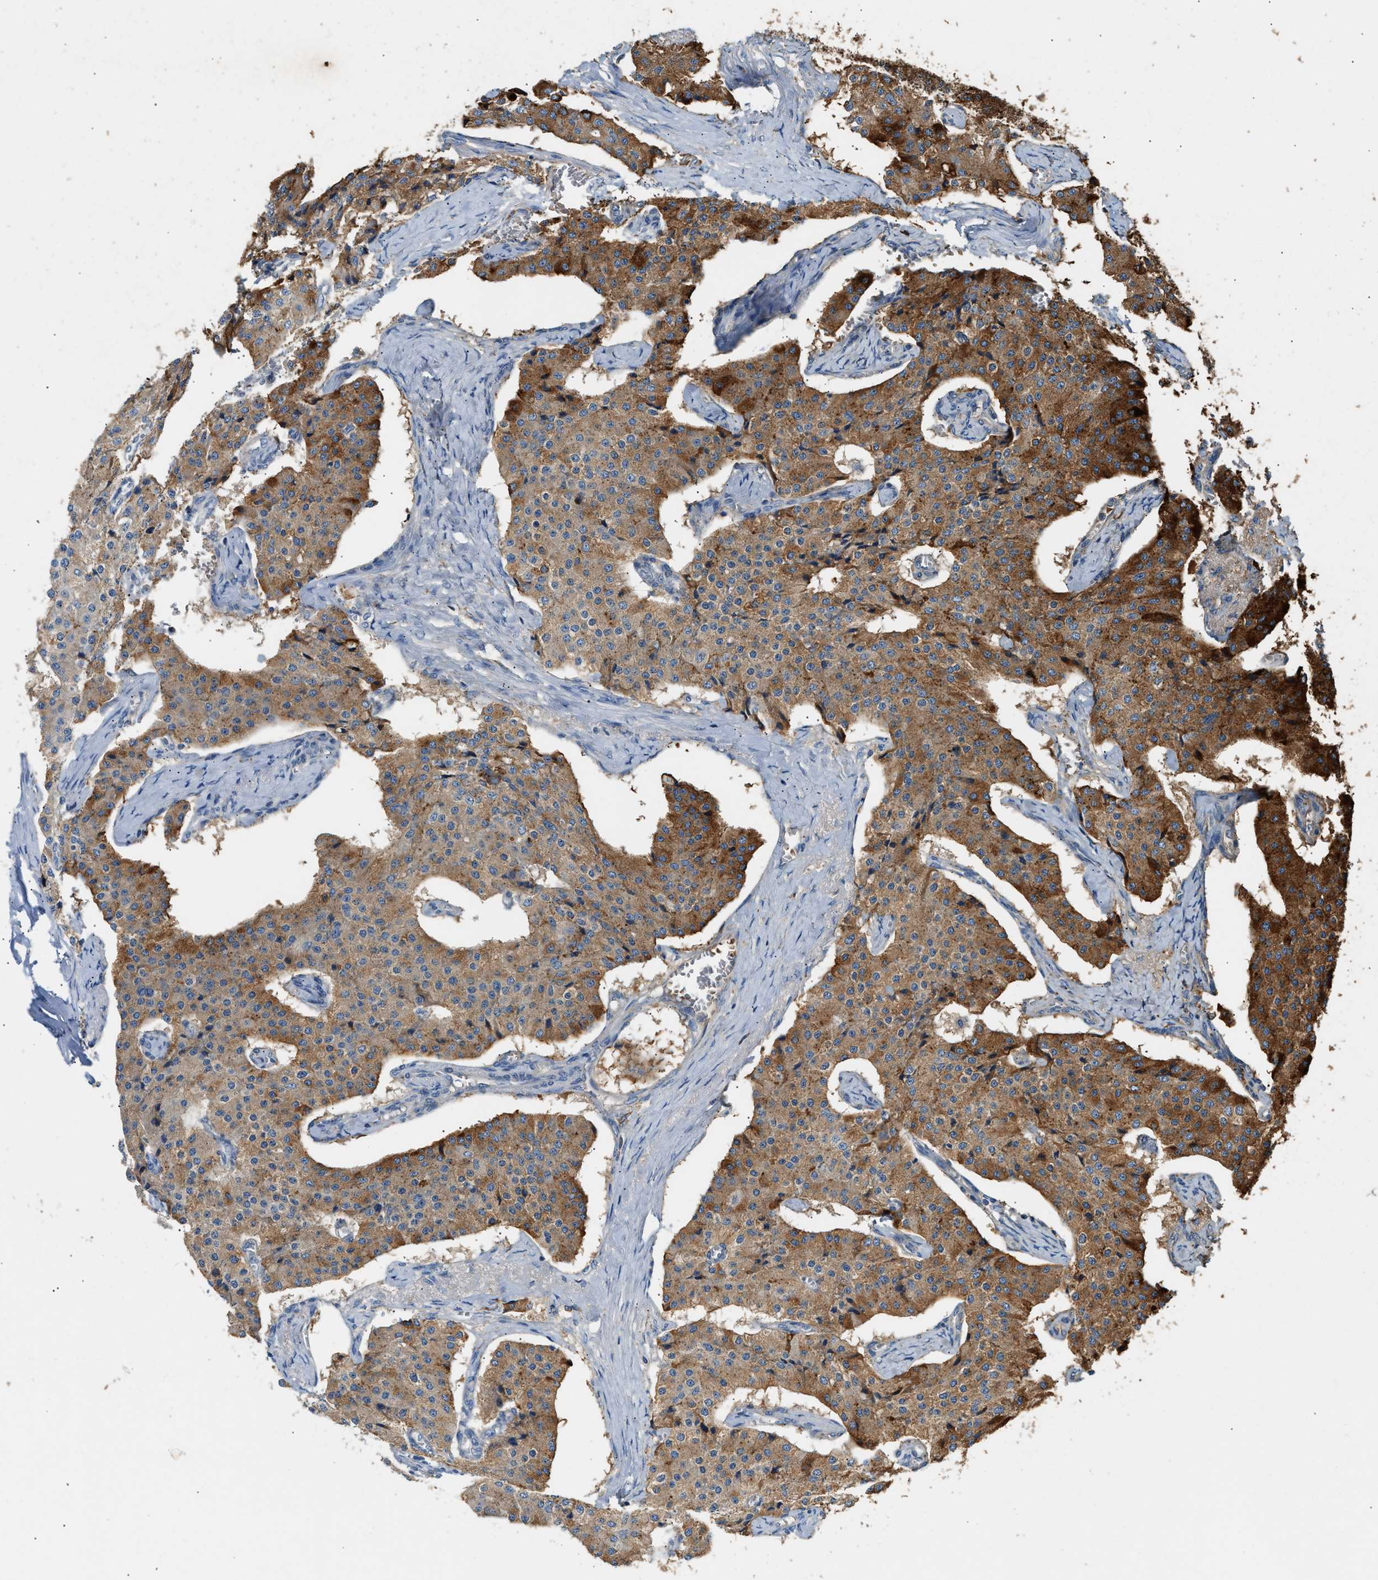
{"staining": {"intensity": "moderate", "quantity": ">75%", "location": "cytoplasmic/membranous"}, "tissue": "carcinoid", "cell_type": "Tumor cells", "image_type": "cancer", "snomed": [{"axis": "morphology", "description": "Carcinoid, malignant, NOS"}, {"axis": "topography", "description": "Colon"}], "caption": "Immunohistochemical staining of carcinoid reveals moderate cytoplasmic/membranous protein expression in about >75% of tumor cells.", "gene": "TMEM268", "patient": {"sex": "female", "age": 52}}